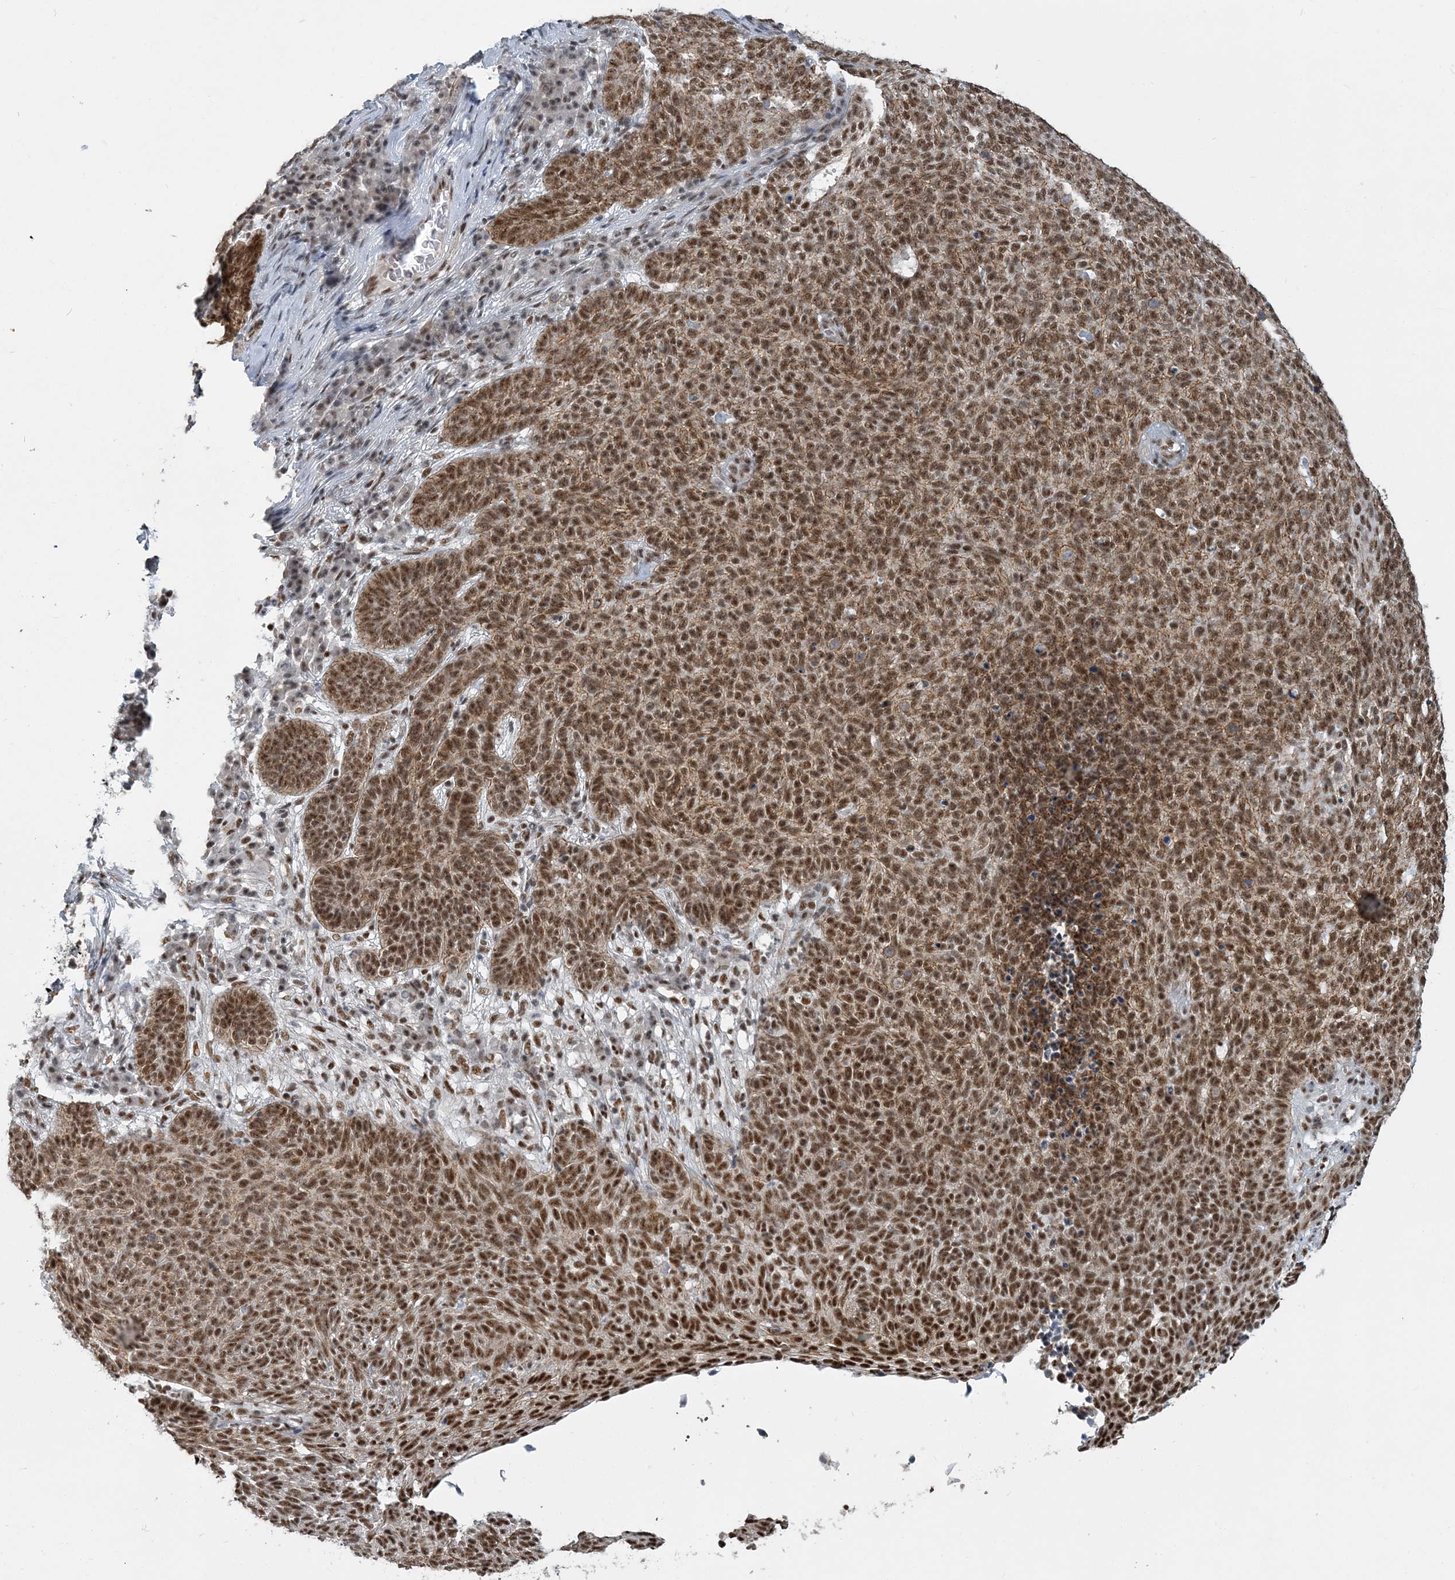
{"staining": {"intensity": "strong", "quantity": ">75%", "location": "nuclear"}, "tissue": "skin cancer", "cell_type": "Tumor cells", "image_type": "cancer", "snomed": [{"axis": "morphology", "description": "Squamous cell carcinoma, NOS"}, {"axis": "topography", "description": "Skin"}], "caption": "Strong nuclear staining is seen in about >75% of tumor cells in skin cancer (squamous cell carcinoma).", "gene": "PLRG1", "patient": {"sex": "female", "age": 90}}